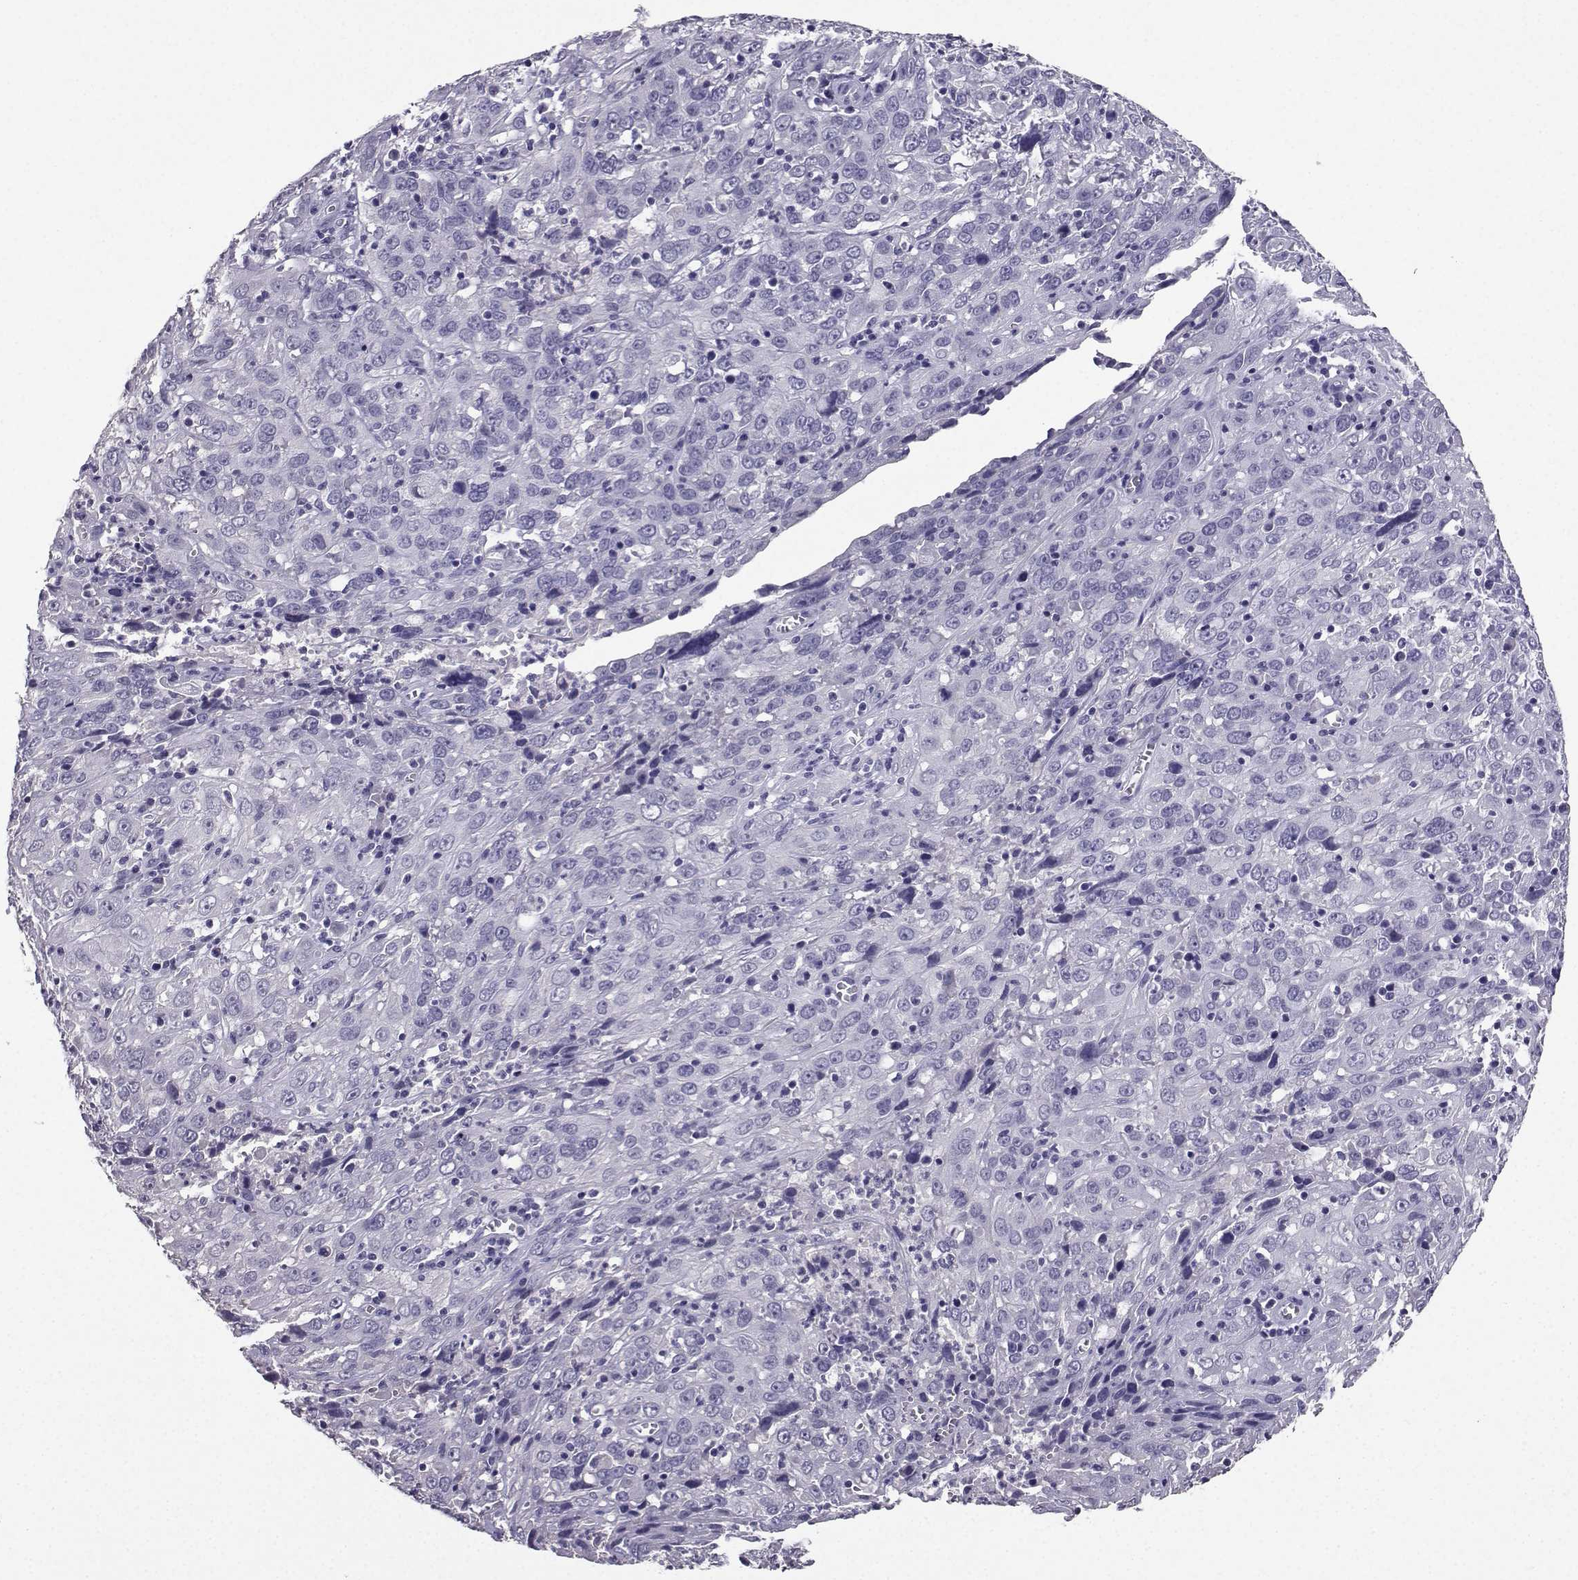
{"staining": {"intensity": "negative", "quantity": "none", "location": "none"}, "tissue": "cervical cancer", "cell_type": "Tumor cells", "image_type": "cancer", "snomed": [{"axis": "morphology", "description": "Squamous cell carcinoma, NOS"}, {"axis": "topography", "description": "Cervix"}], "caption": "A micrograph of human cervical squamous cell carcinoma is negative for staining in tumor cells.", "gene": "SPAG11B", "patient": {"sex": "female", "age": 32}}